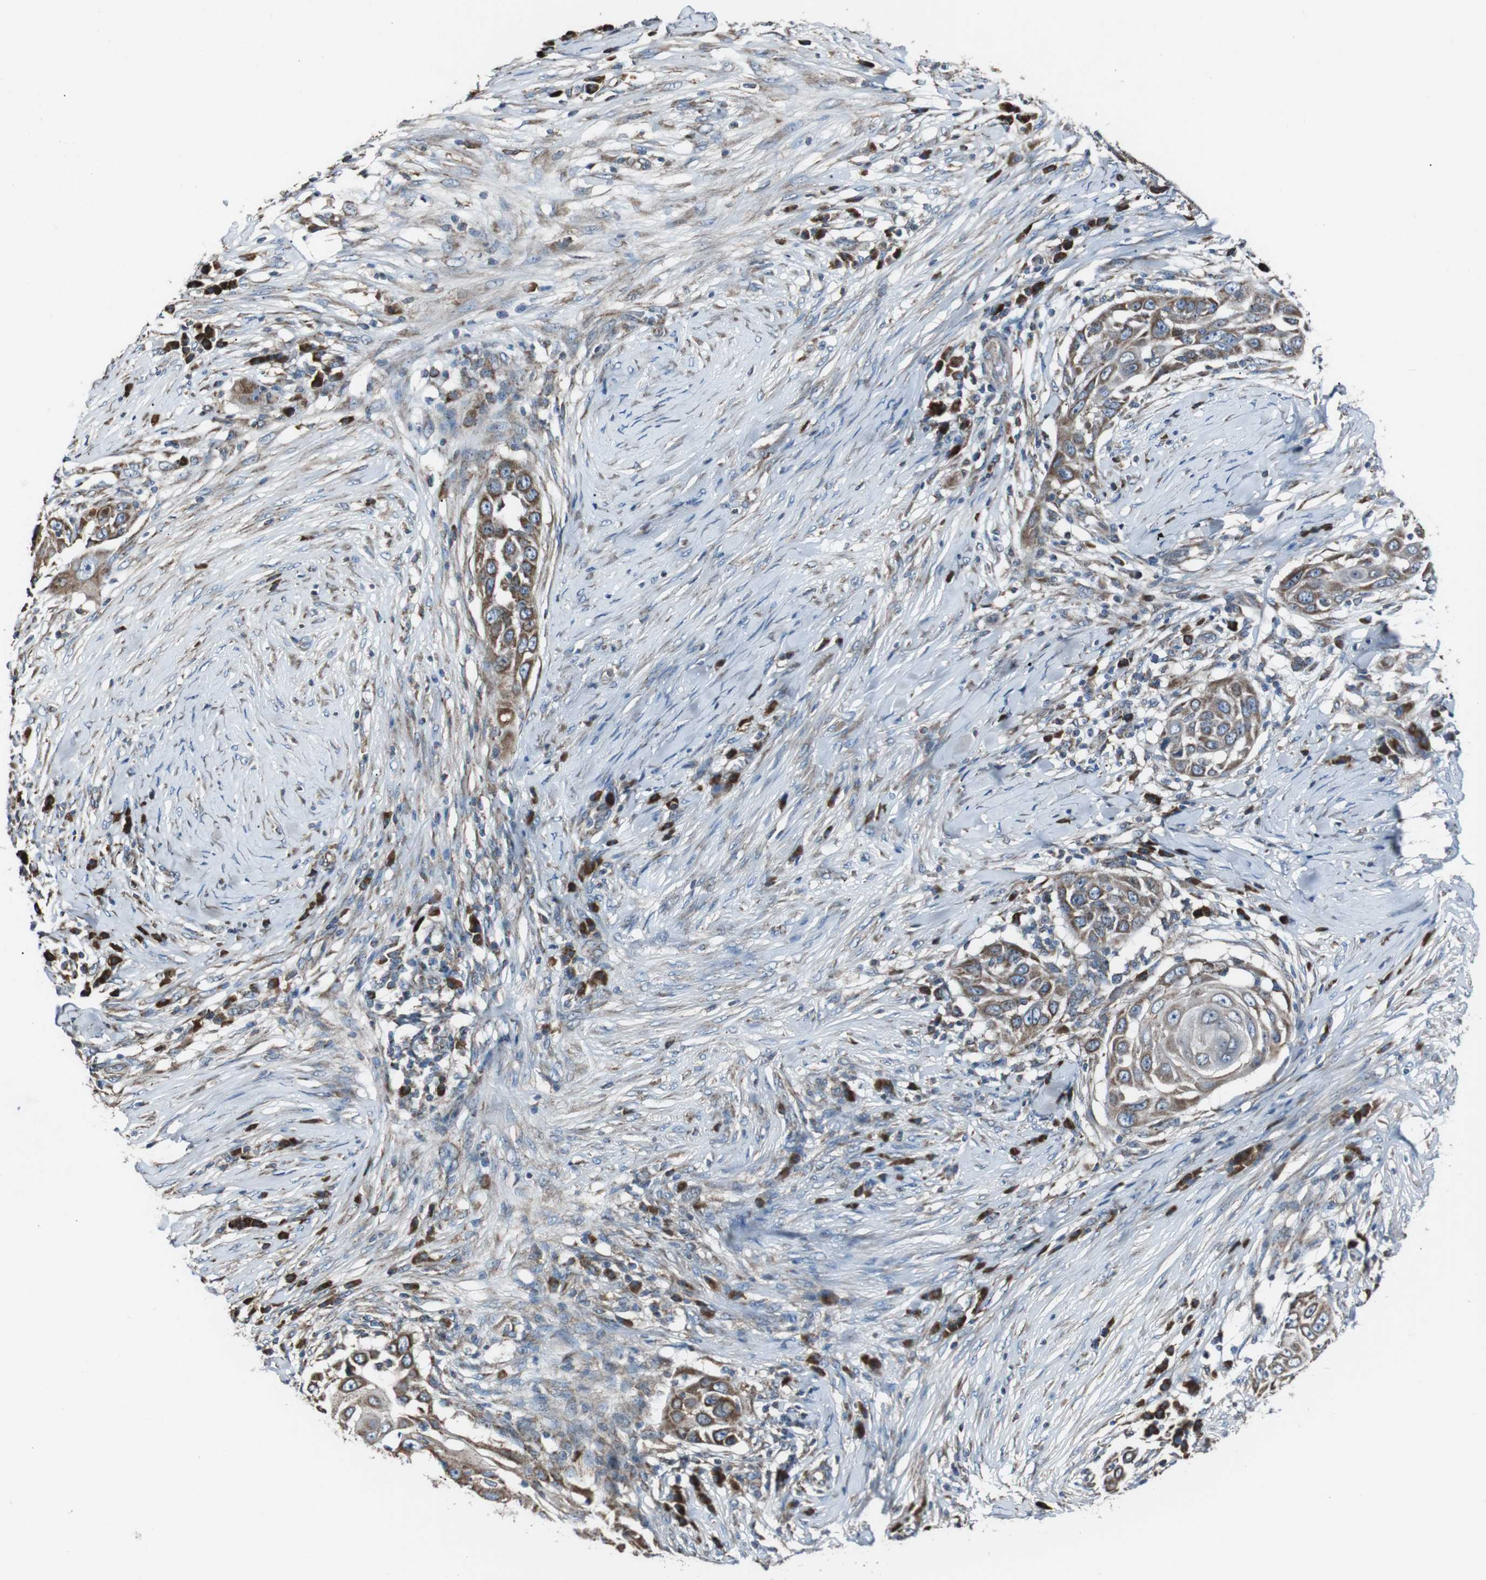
{"staining": {"intensity": "moderate", "quantity": "25%-75%", "location": "cytoplasmic/membranous"}, "tissue": "skin cancer", "cell_type": "Tumor cells", "image_type": "cancer", "snomed": [{"axis": "morphology", "description": "Squamous cell carcinoma, NOS"}, {"axis": "topography", "description": "Skin"}], "caption": "Skin squamous cell carcinoma stained with a brown dye demonstrates moderate cytoplasmic/membranous positive staining in about 25%-75% of tumor cells.", "gene": "CISD2", "patient": {"sex": "female", "age": 44}}